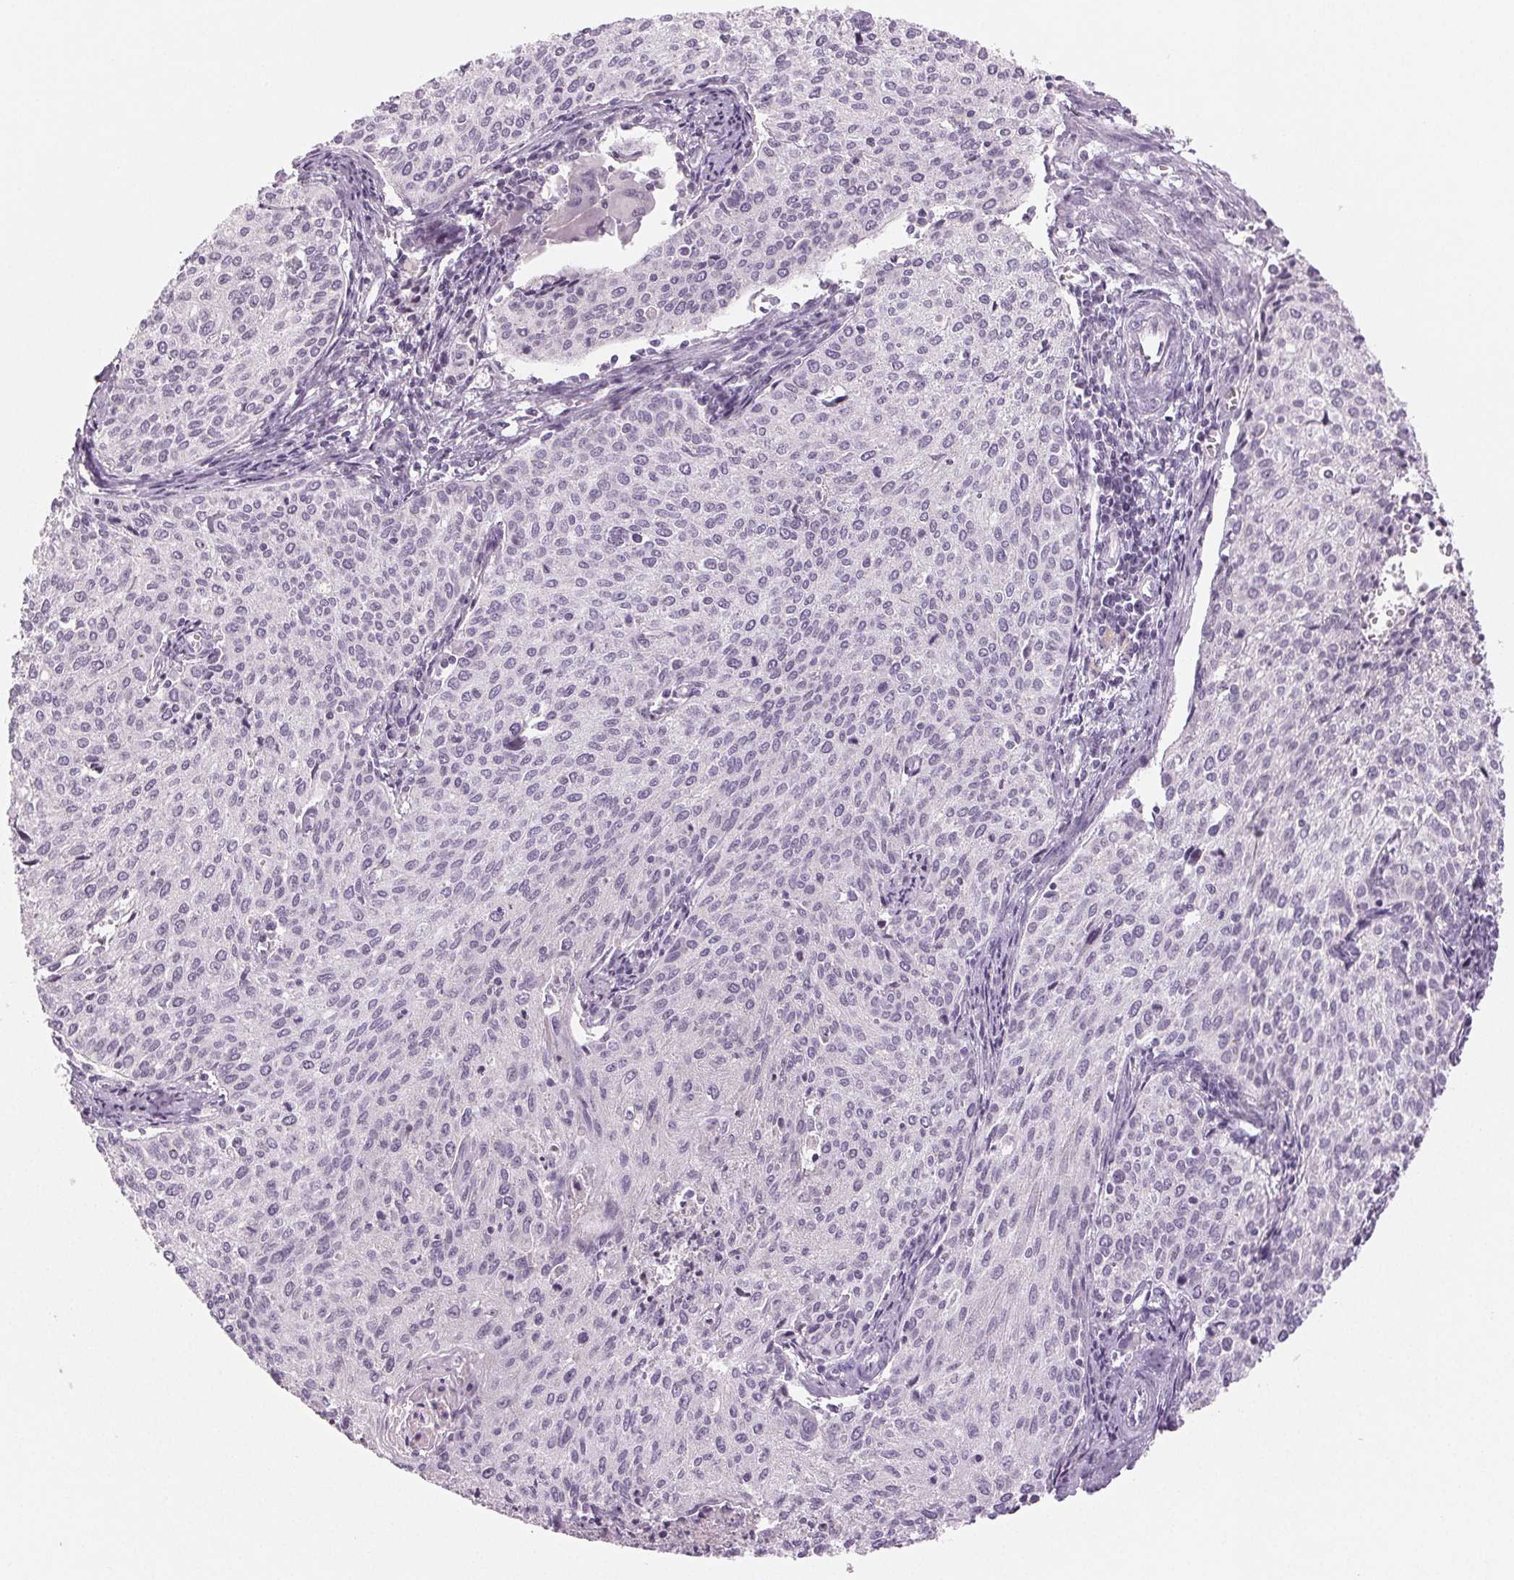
{"staining": {"intensity": "negative", "quantity": "none", "location": "none"}, "tissue": "cervical cancer", "cell_type": "Tumor cells", "image_type": "cancer", "snomed": [{"axis": "morphology", "description": "Squamous cell carcinoma, NOS"}, {"axis": "topography", "description": "Cervix"}], "caption": "Tumor cells show no significant protein expression in squamous cell carcinoma (cervical).", "gene": "EHHADH", "patient": {"sex": "female", "age": 38}}